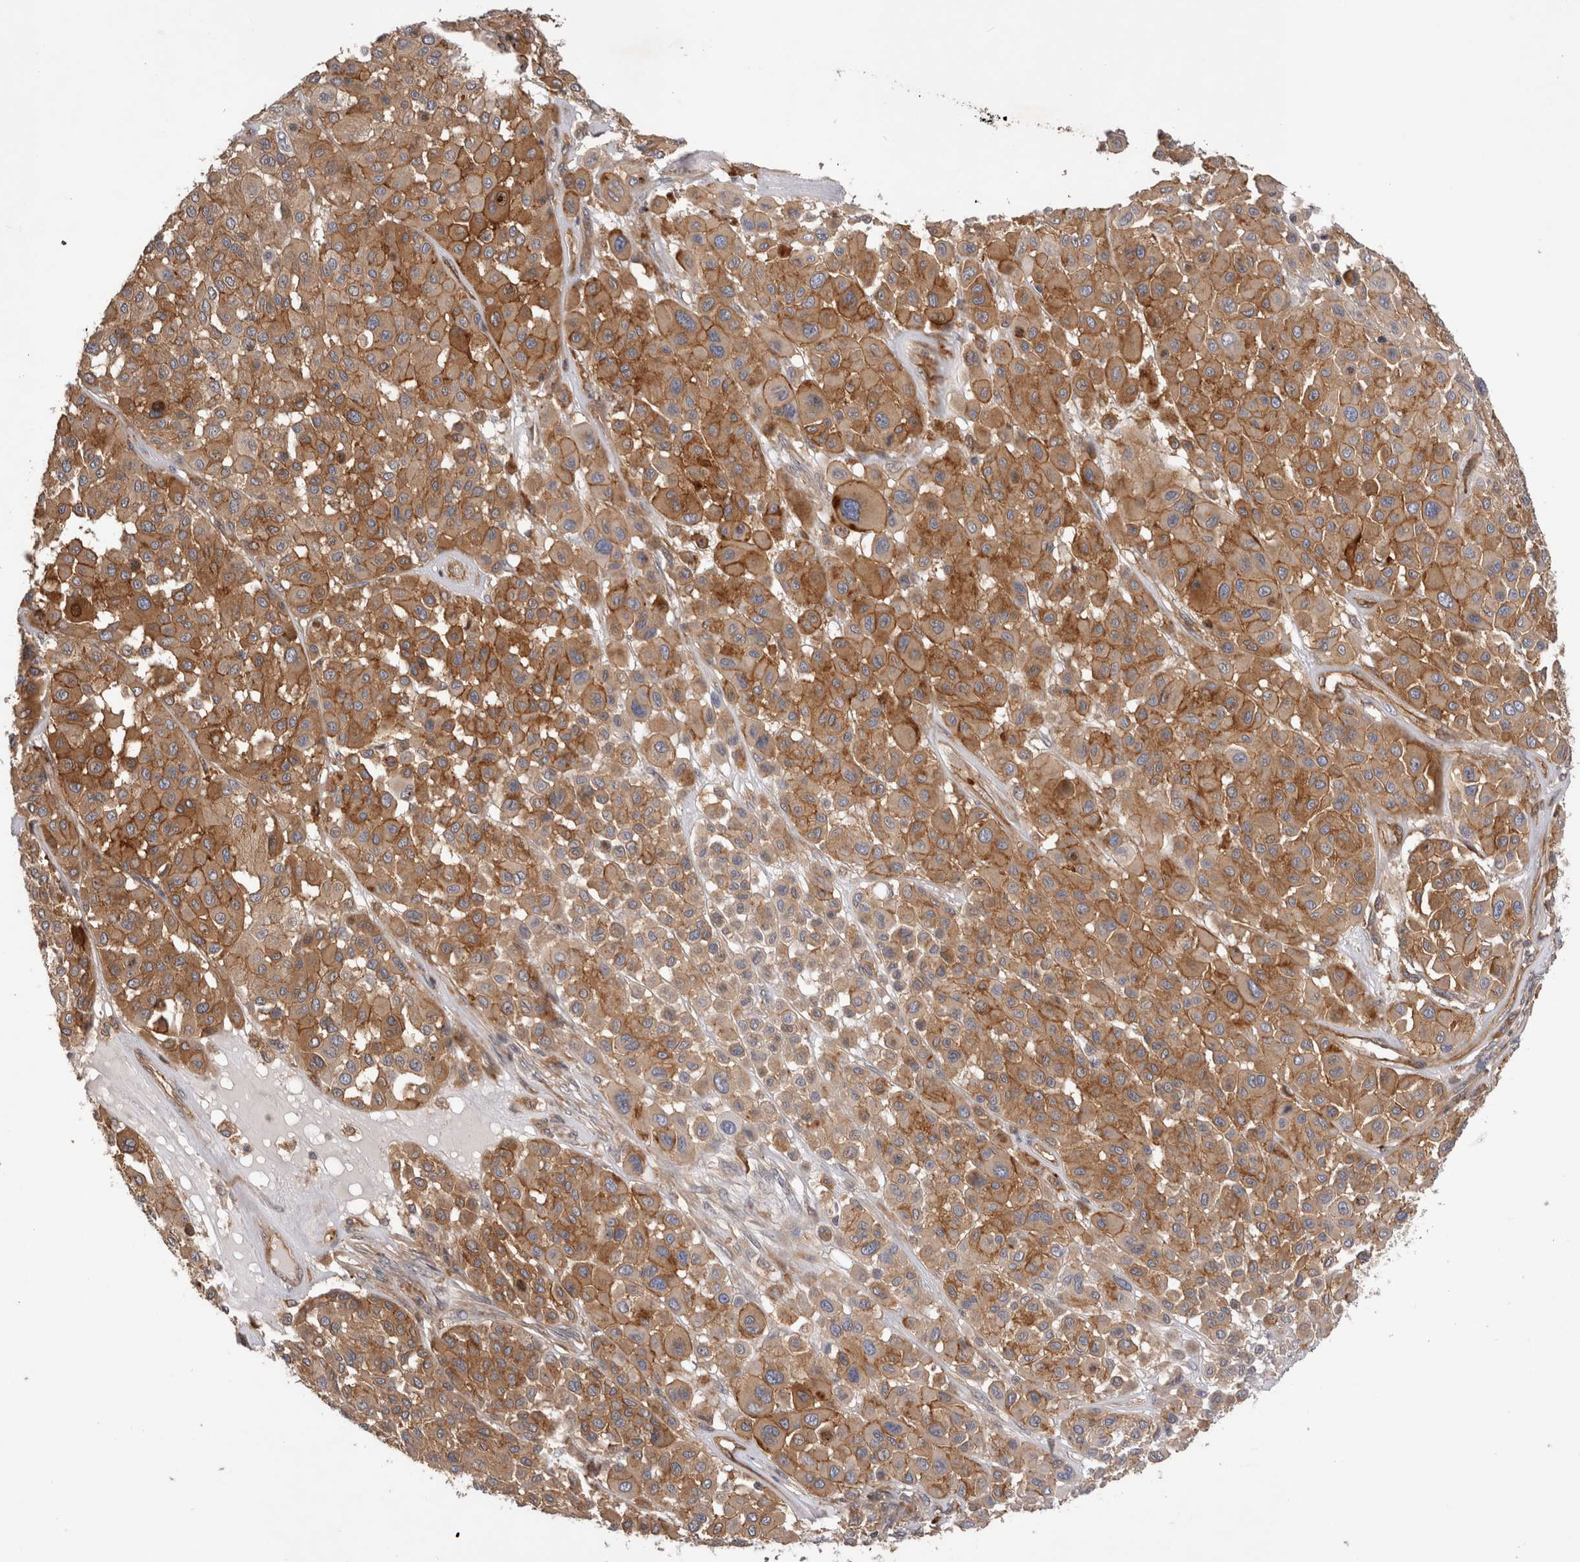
{"staining": {"intensity": "moderate", "quantity": ">75%", "location": "cytoplasmic/membranous"}, "tissue": "melanoma", "cell_type": "Tumor cells", "image_type": "cancer", "snomed": [{"axis": "morphology", "description": "Malignant melanoma, Metastatic site"}, {"axis": "topography", "description": "Soft tissue"}], "caption": "Moderate cytoplasmic/membranous positivity is identified in about >75% of tumor cells in malignant melanoma (metastatic site).", "gene": "BNIP2", "patient": {"sex": "male", "age": 41}}